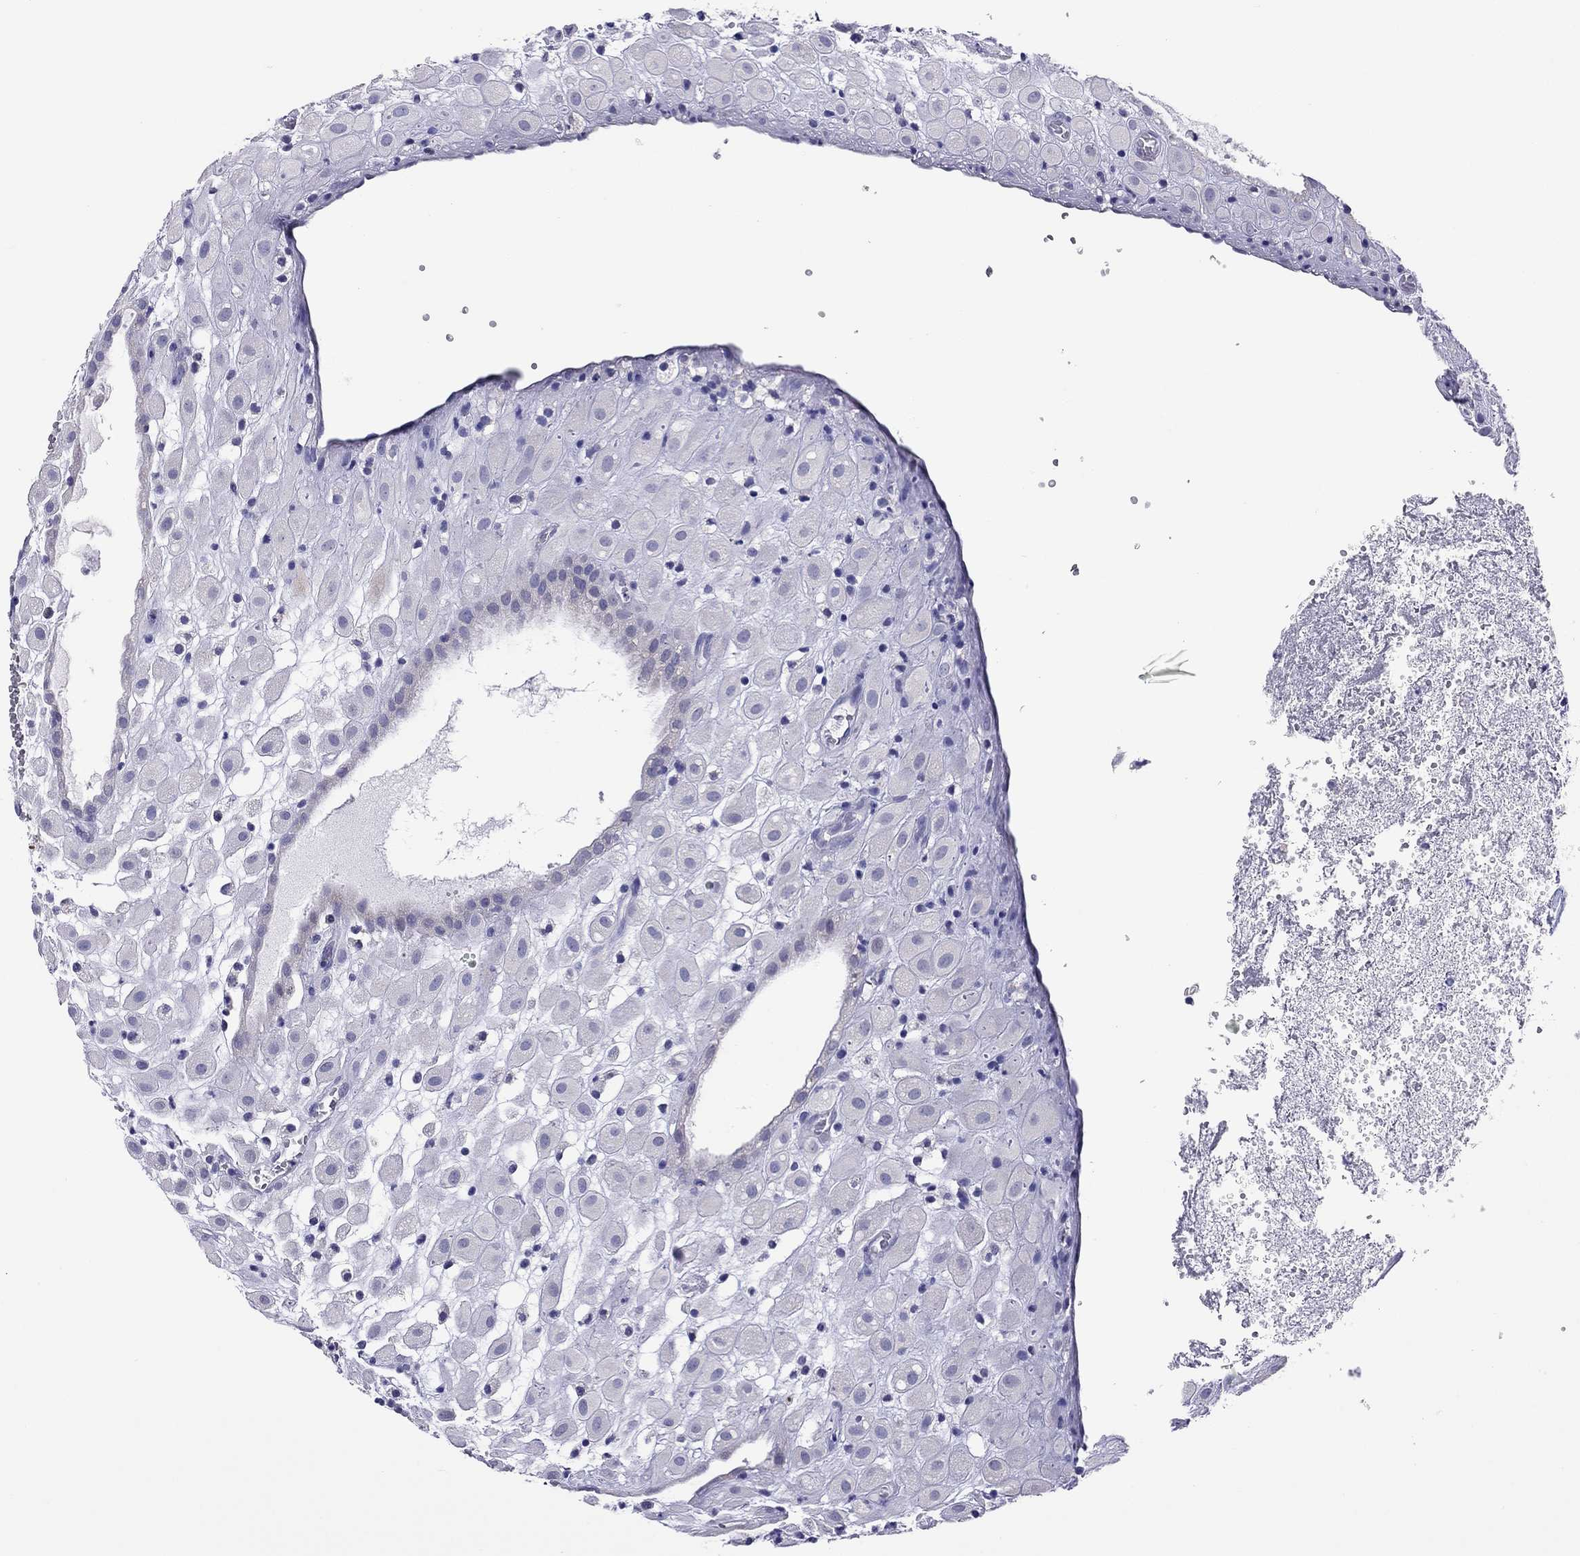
{"staining": {"intensity": "negative", "quantity": "none", "location": "none"}, "tissue": "placenta", "cell_type": "Decidual cells", "image_type": "normal", "snomed": [{"axis": "morphology", "description": "Normal tissue, NOS"}, {"axis": "topography", "description": "Placenta"}], "caption": "Decidual cells show no significant protein positivity in unremarkable placenta.", "gene": "COL9A1", "patient": {"sex": "female", "age": 24}}